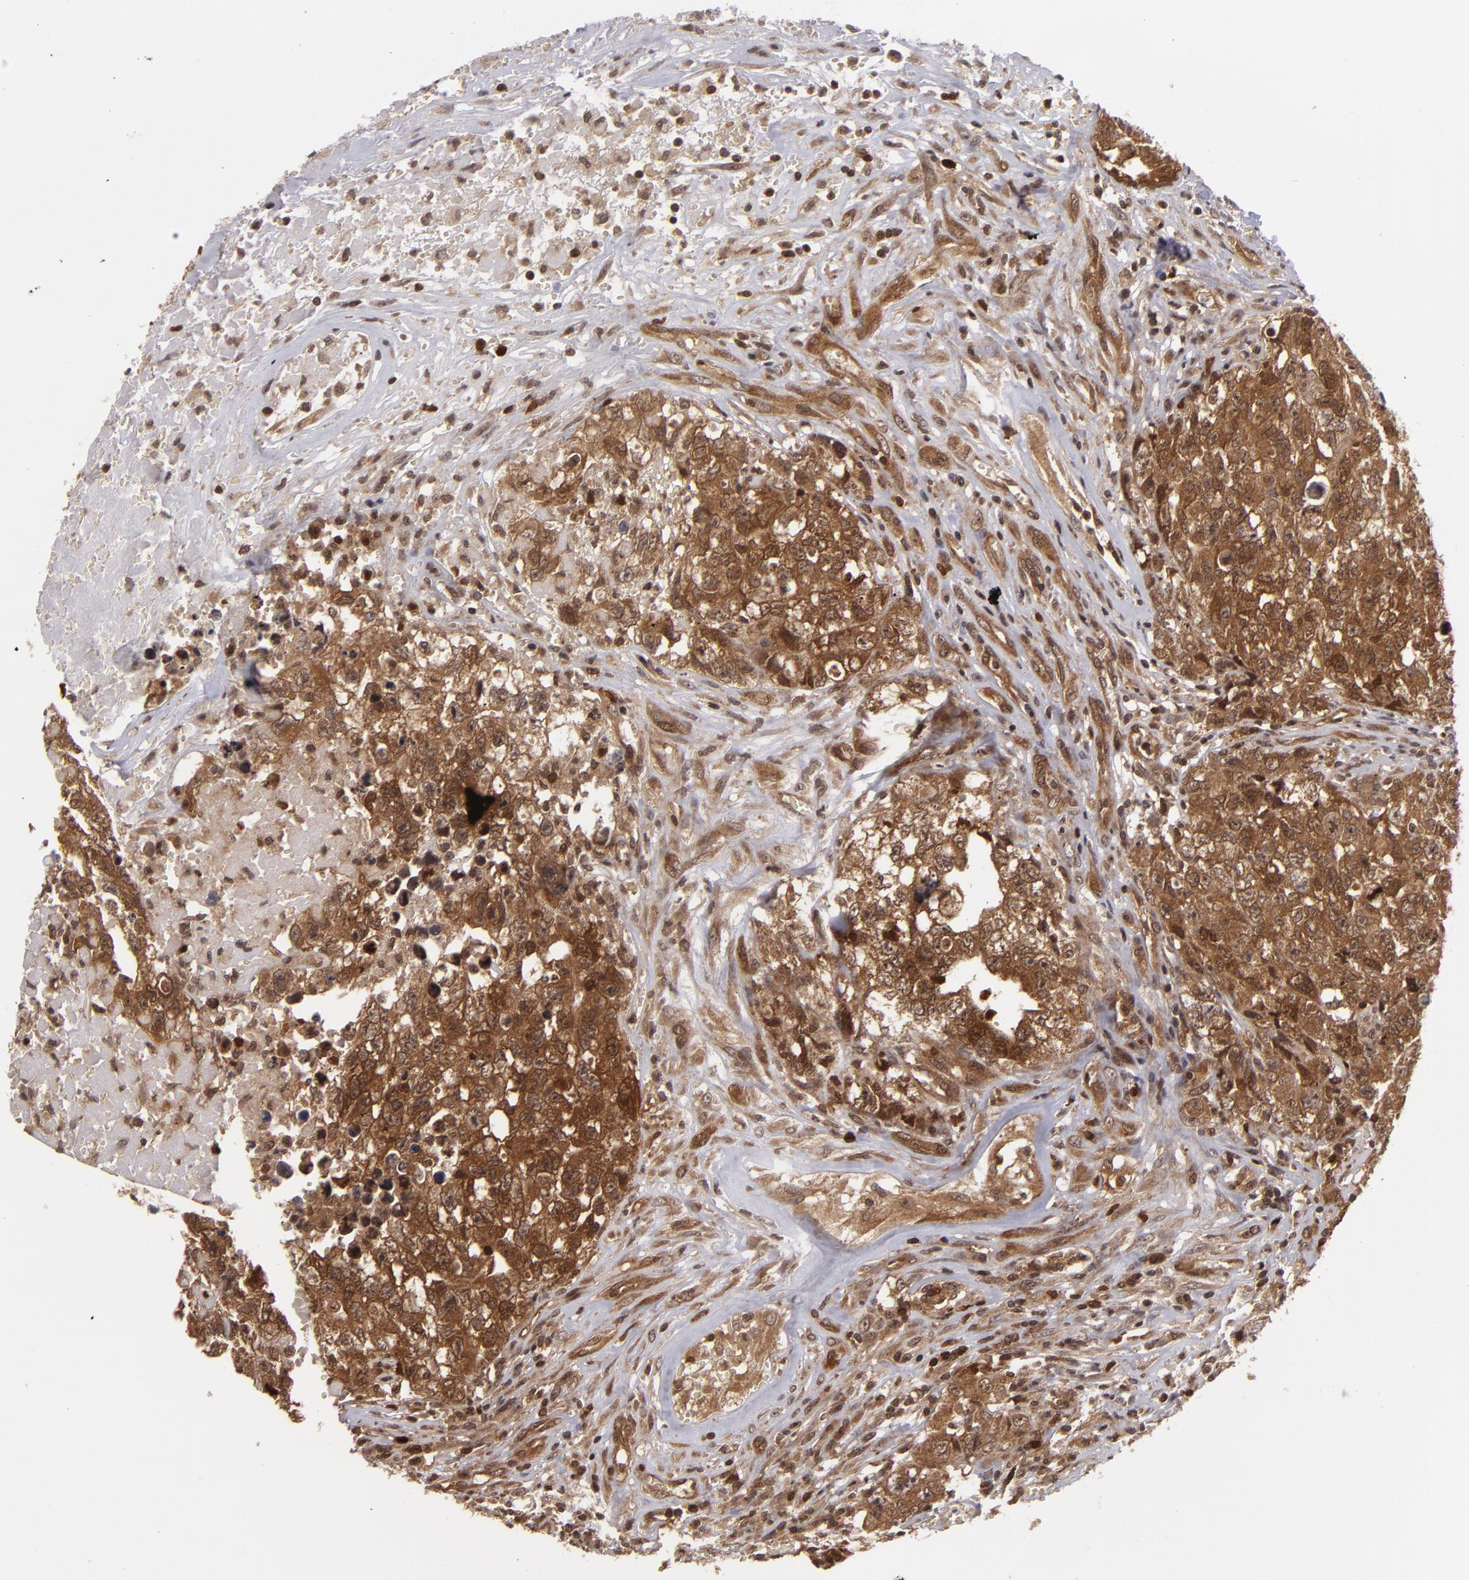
{"staining": {"intensity": "strong", "quantity": ">75%", "location": "cytoplasmic/membranous"}, "tissue": "testis cancer", "cell_type": "Tumor cells", "image_type": "cancer", "snomed": [{"axis": "morphology", "description": "Carcinoma, Embryonal, NOS"}, {"axis": "topography", "description": "Testis"}], "caption": "The image displays immunohistochemical staining of testis embryonal carcinoma. There is strong cytoplasmic/membranous positivity is identified in approximately >75% of tumor cells.", "gene": "ZBTB33", "patient": {"sex": "male", "age": 31}}